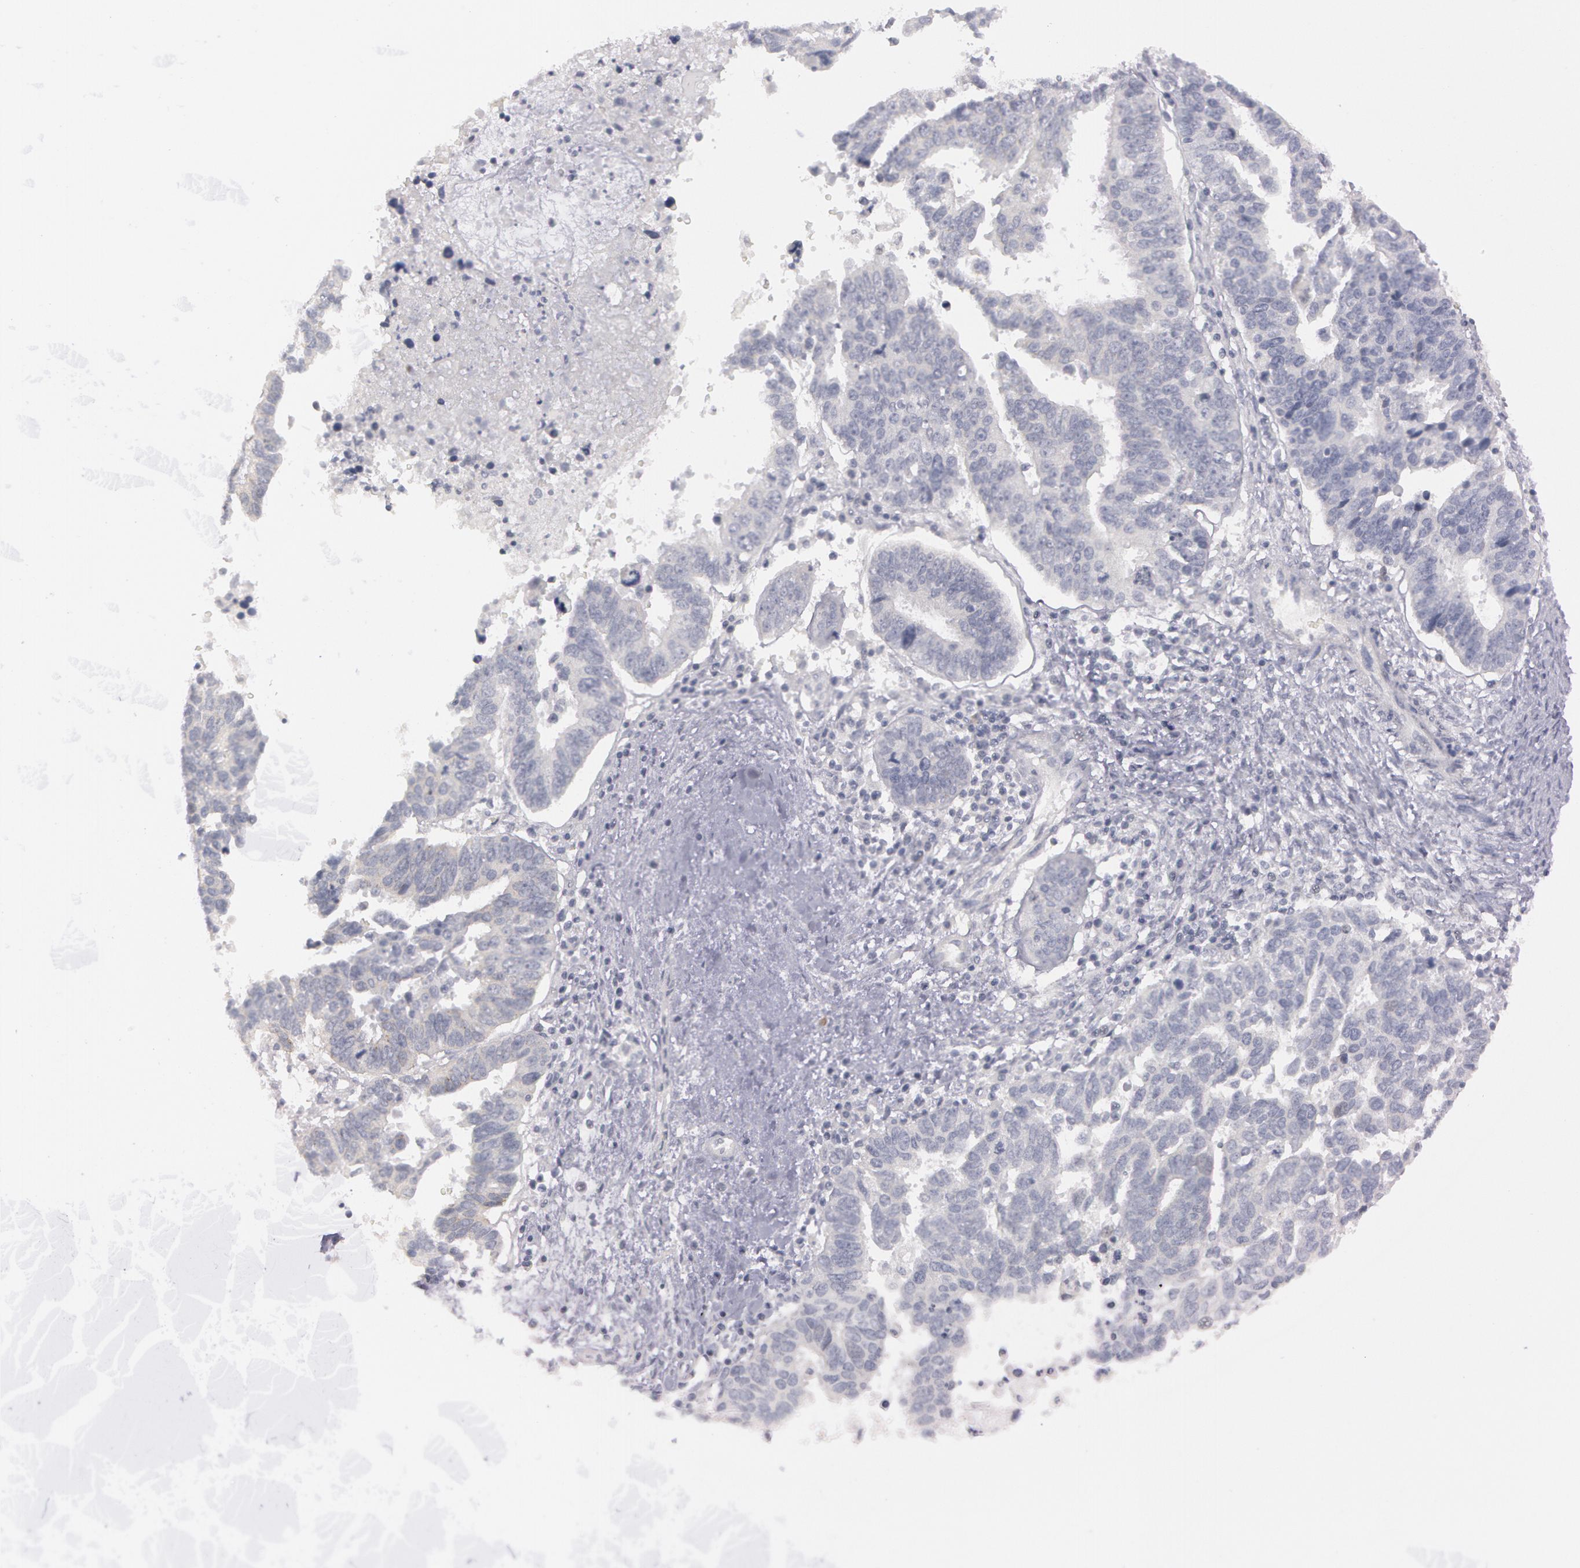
{"staining": {"intensity": "negative", "quantity": "none", "location": "none"}, "tissue": "ovarian cancer", "cell_type": "Tumor cells", "image_type": "cancer", "snomed": [{"axis": "morphology", "description": "Carcinoma, endometroid"}, {"axis": "morphology", "description": "Cystadenocarcinoma, serous, NOS"}, {"axis": "topography", "description": "Ovary"}], "caption": "Immunohistochemistry (IHC) image of neoplastic tissue: human ovarian cancer stained with DAB exhibits no significant protein staining in tumor cells. The staining was performed using DAB (3,3'-diaminobenzidine) to visualize the protein expression in brown, while the nuclei were stained in blue with hematoxylin (Magnification: 20x).", "gene": "IL1RN", "patient": {"sex": "female", "age": 45}}